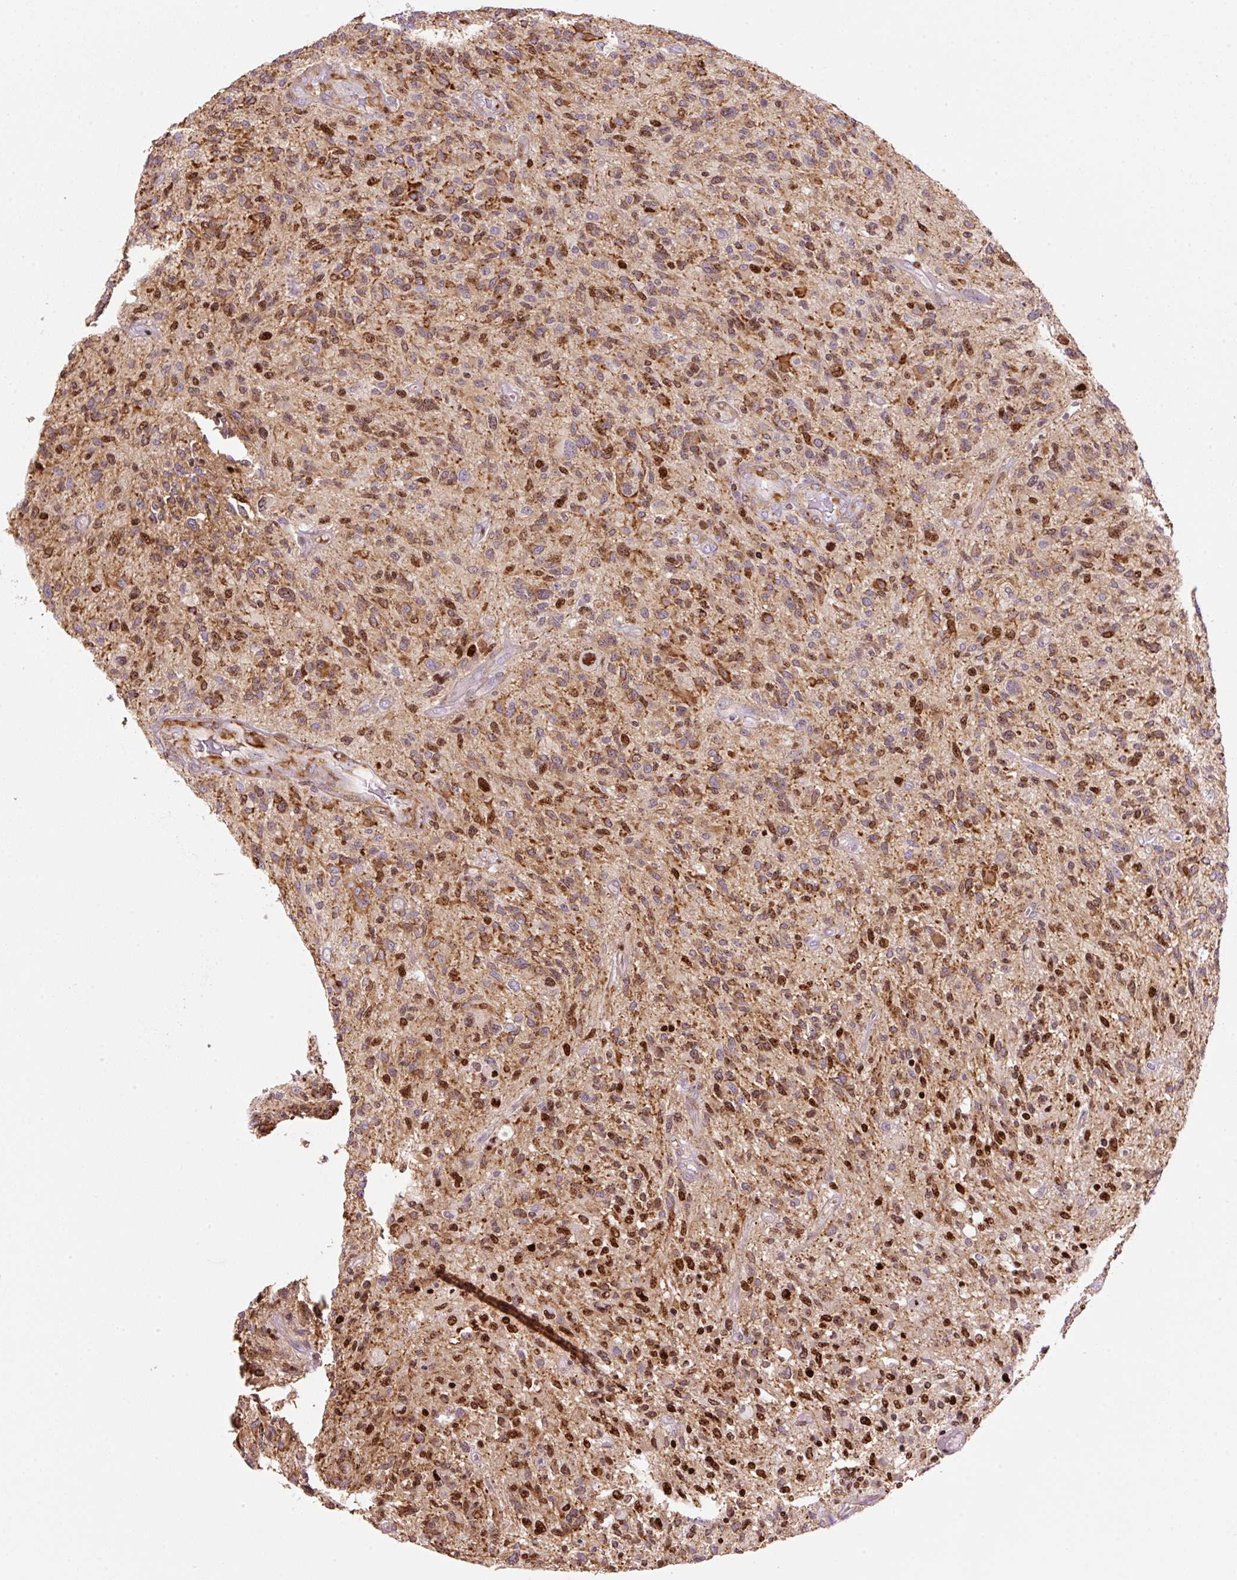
{"staining": {"intensity": "strong", "quantity": ">75%", "location": "cytoplasmic/membranous,nuclear"}, "tissue": "glioma", "cell_type": "Tumor cells", "image_type": "cancer", "snomed": [{"axis": "morphology", "description": "Glioma, malignant, High grade"}, {"axis": "topography", "description": "Brain"}], "caption": "High-magnification brightfield microscopy of glioma stained with DAB (3,3'-diaminobenzidine) (brown) and counterstained with hematoxylin (blue). tumor cells exhibit strong cytoplasmic/membranous and nuclear expression is present in about>75% of cells. Ihc stains the protein in brown and the nuclei are stained blue.", "gene": "TMEM8B", "patient": {"sex": "male", "age": 47}}